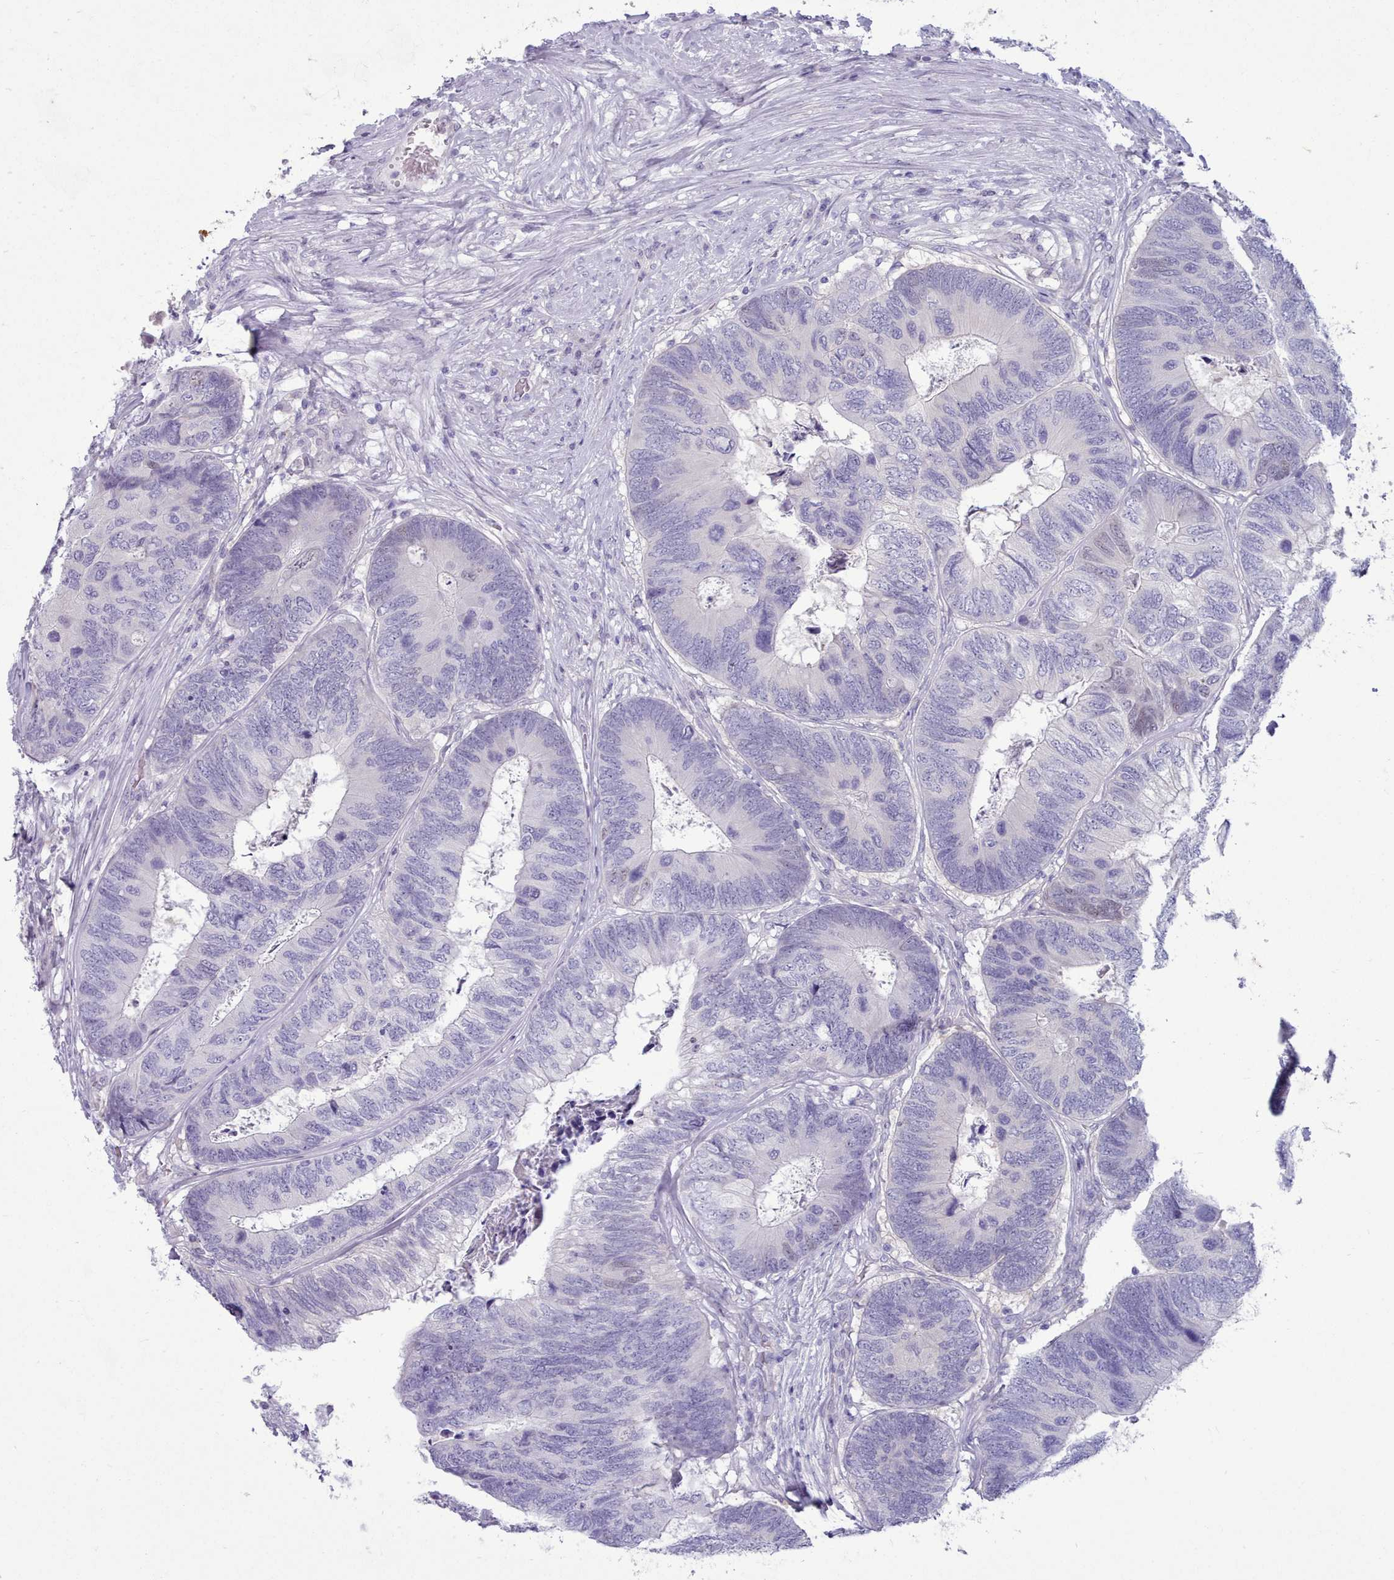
{"staining": {"intensity": "negative", "quantity": "none", "location": "none"}, "tissue": "colorectal cancer", "cell_type": "Tumor cells", "image_type": "cancer", "snomed": [{"axis": "morphology", "description": "Adenocarcinoma, NOS"}, {"axis": "topography", "description": "Colon"}], "caption": "The image displays no staining of tumor cells in colorectal cancer.", "gene": "TMEM253", "patient": {"sex": "female", "age": 67}}